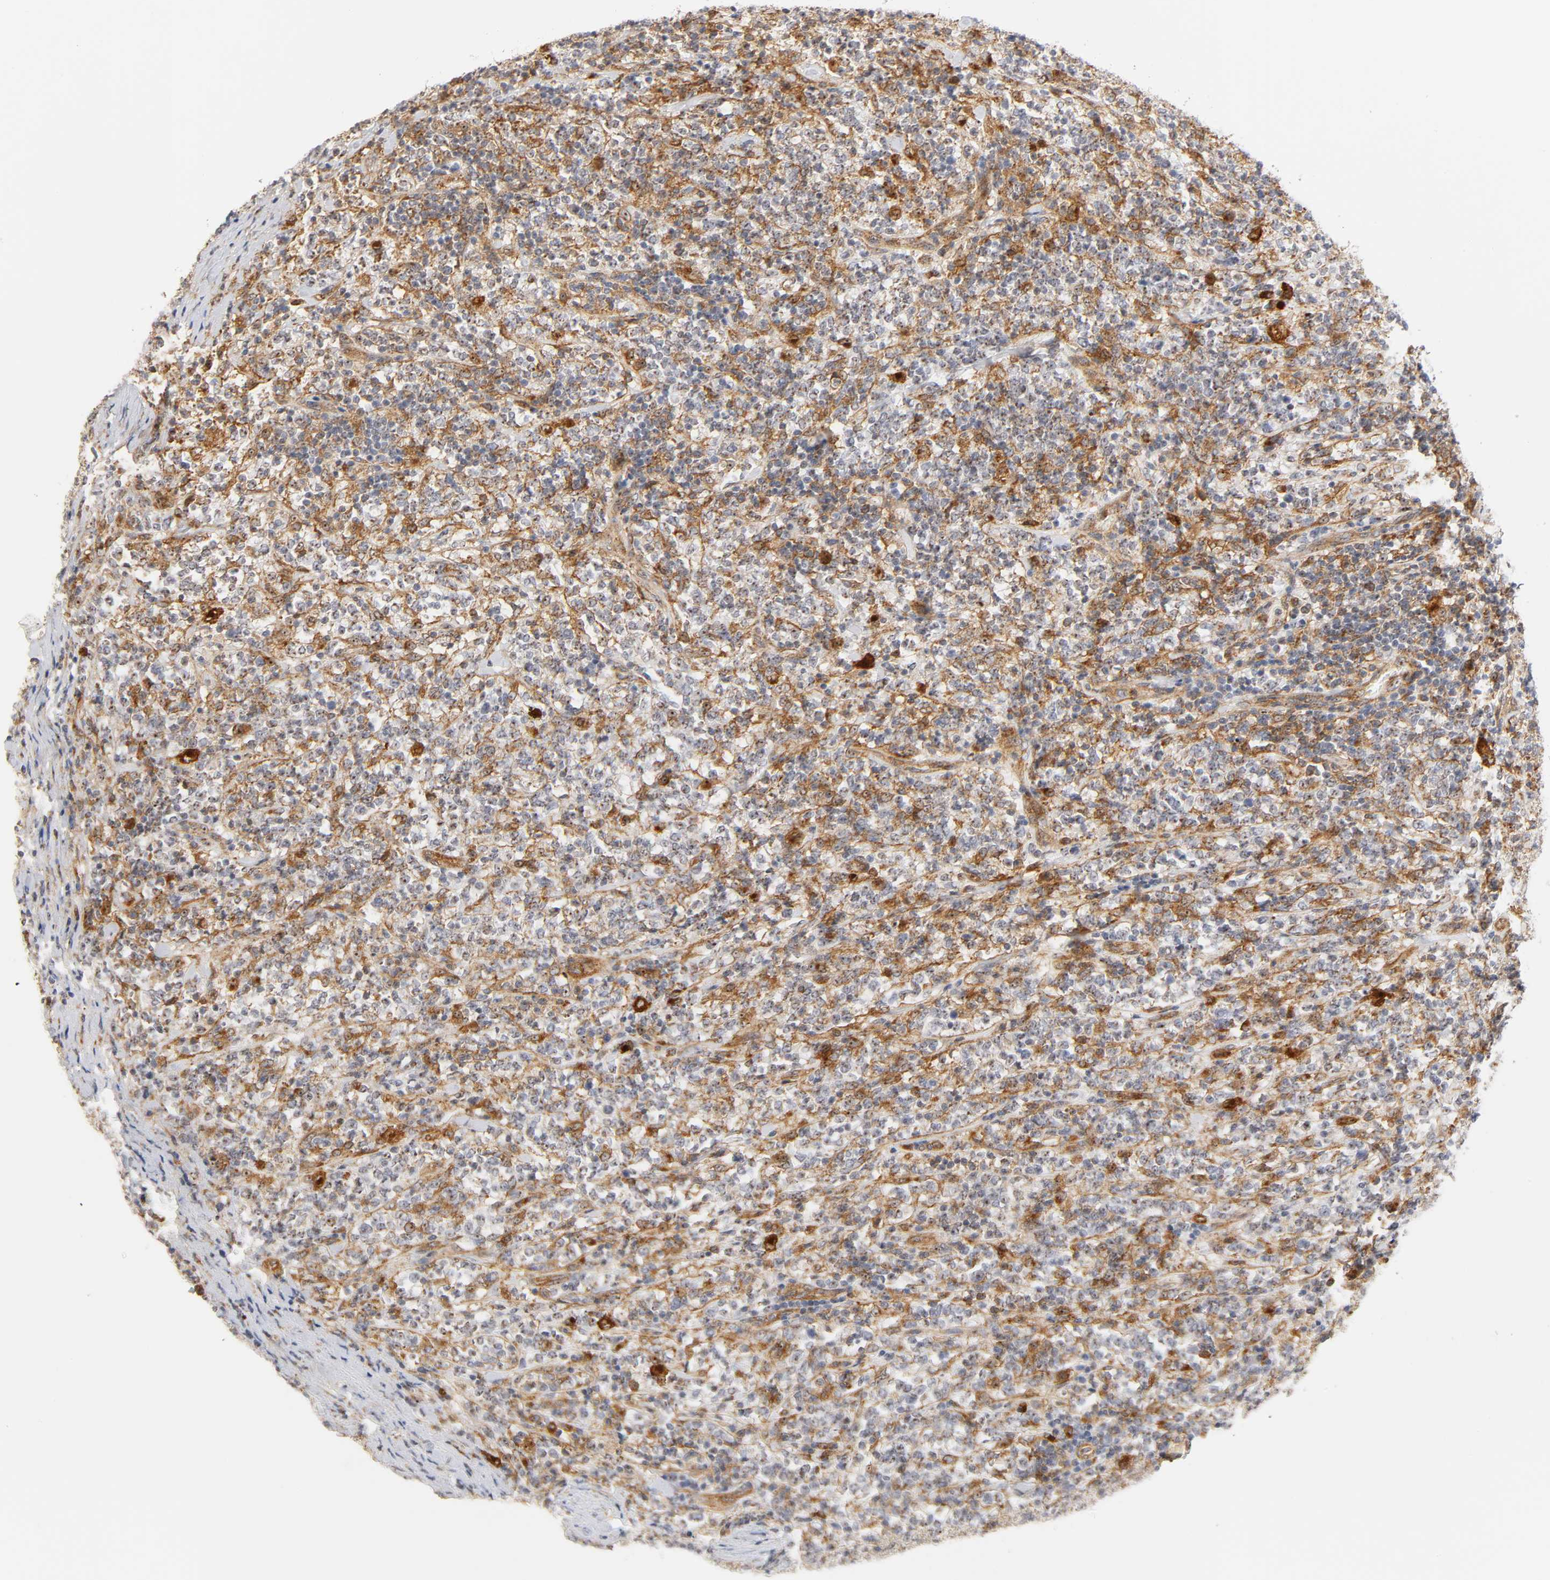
{"staining": {"intensity": "moderate", "quantity": "<25%", "location": "cytoplasmic/membranous"}, "tissue": "lymphoma", "cell_type": "Tumor cells", "image_type": "cancer", "snomed": [{"axis": "morphology", "description": "Malignant lymphoma, non-Hodgkin's type, High grade"}, {"axis": "topography", "description": "Soft tissue"}], "caption": "High-magnification brightfield microscopy of lymphoma stained with DAB (brown) and counterstained with hematoxylin (blue). tumor cells exhibit moderate cytoplasmic/membranous staining is appreciated in approximately<25% of cells.", "gene": "PLD1", "patient": {"sex": "male", "age": 18}}